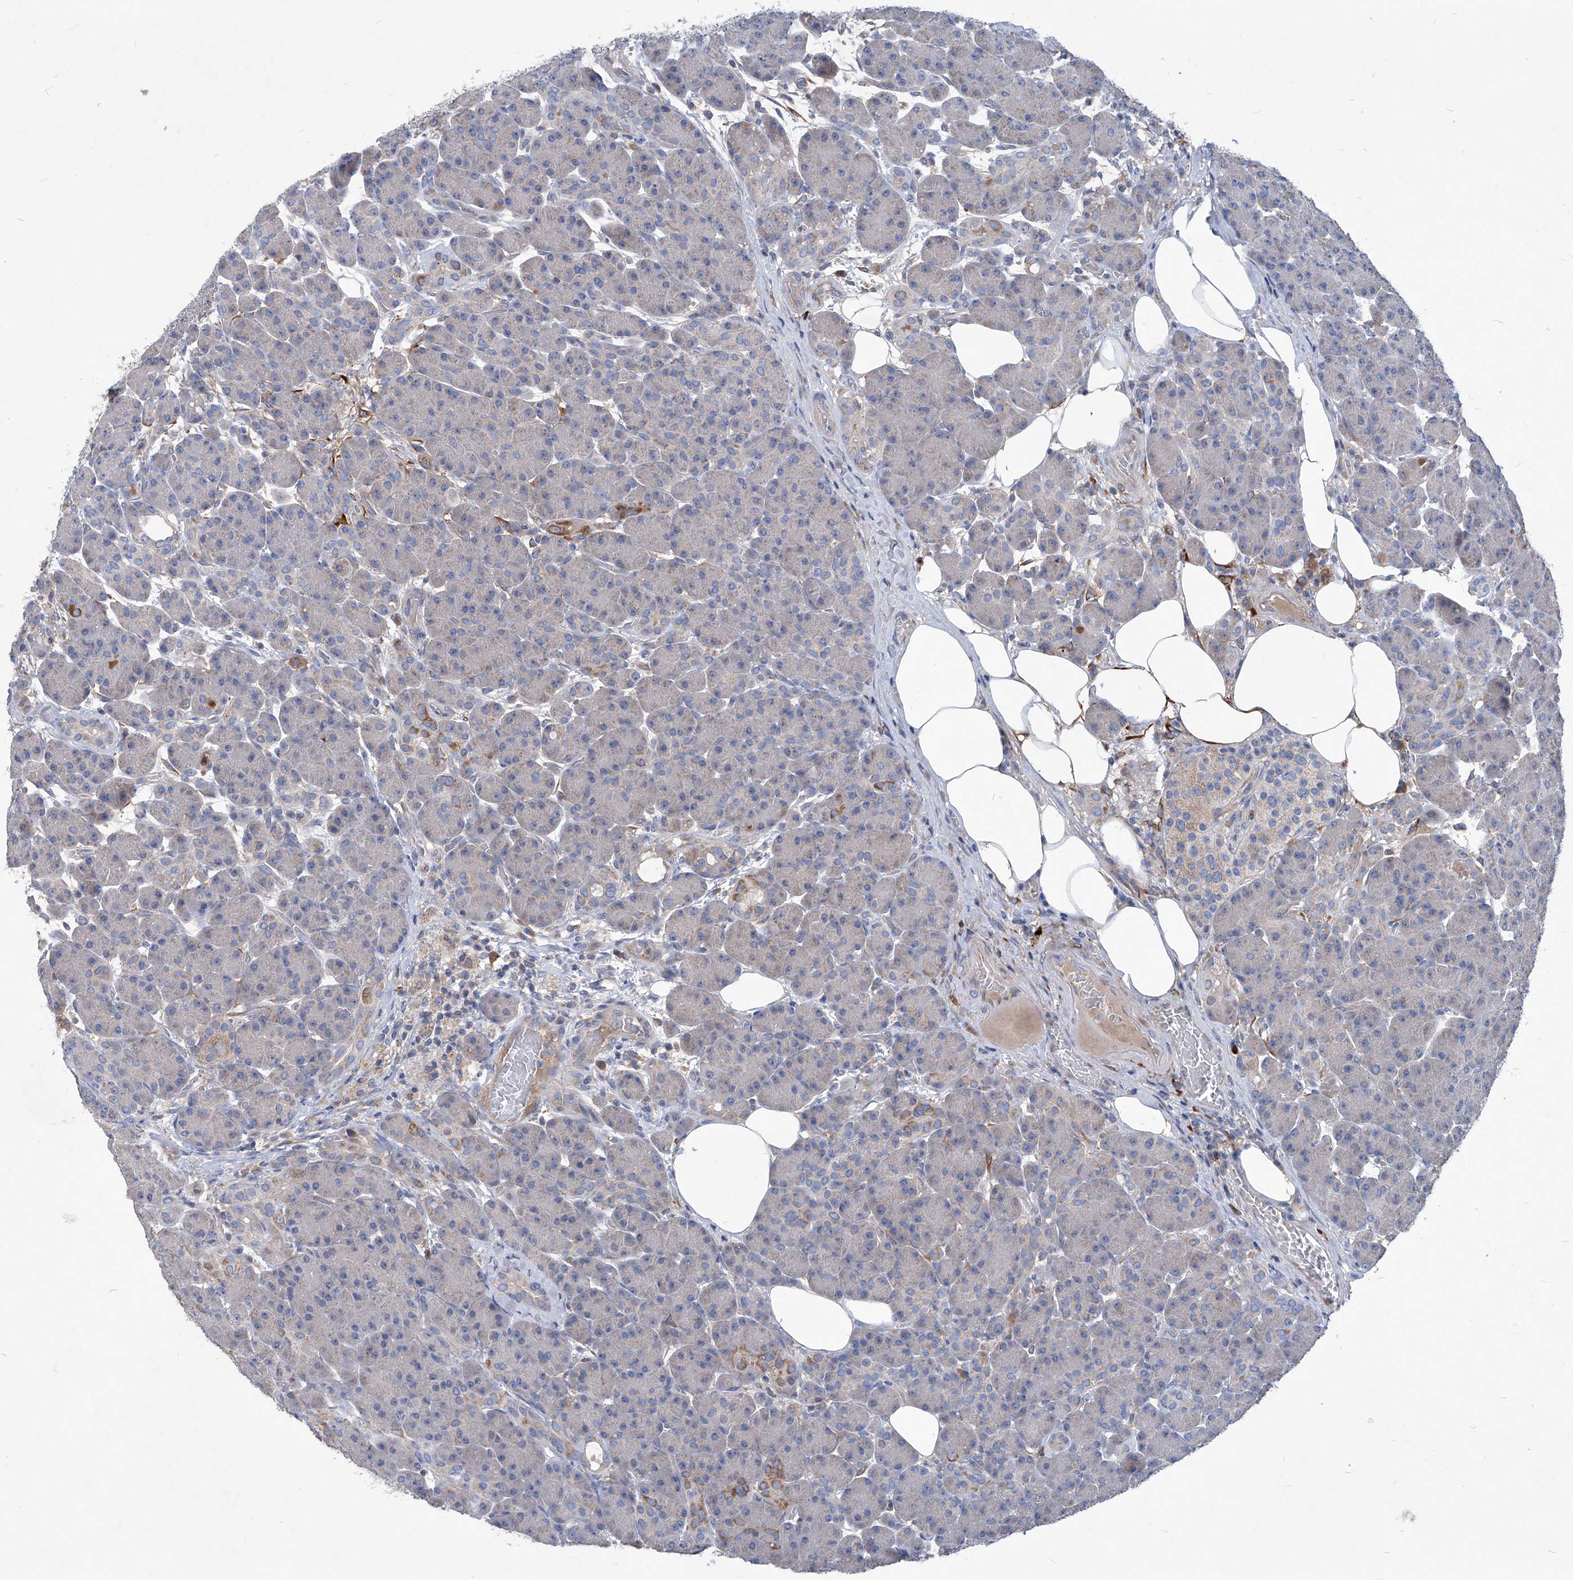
{"staining": {"intensity": "weak", "quantity": "<25%", "location": "cytoplasmic/membranous"}, "tissue": "pancreas", "cell_type": "Exocrine glandular cells", "image_type": "normal", "snomed": [{"axis": "morphology", "description": "Normal tissue, NOS"}, {"axis": "topography", "description": "Pancreas"}], "caption": "Immunohistochemistry (IHC) image of normal pancreas stained for a protein (brown), which demonstrates no staining in exocrine glandular cells. (Brightfield microscopy of DAB immunohistochemistry at high magnification).", "gene": "EPHA8", "patient": {"sex": "male", "age": 63}}